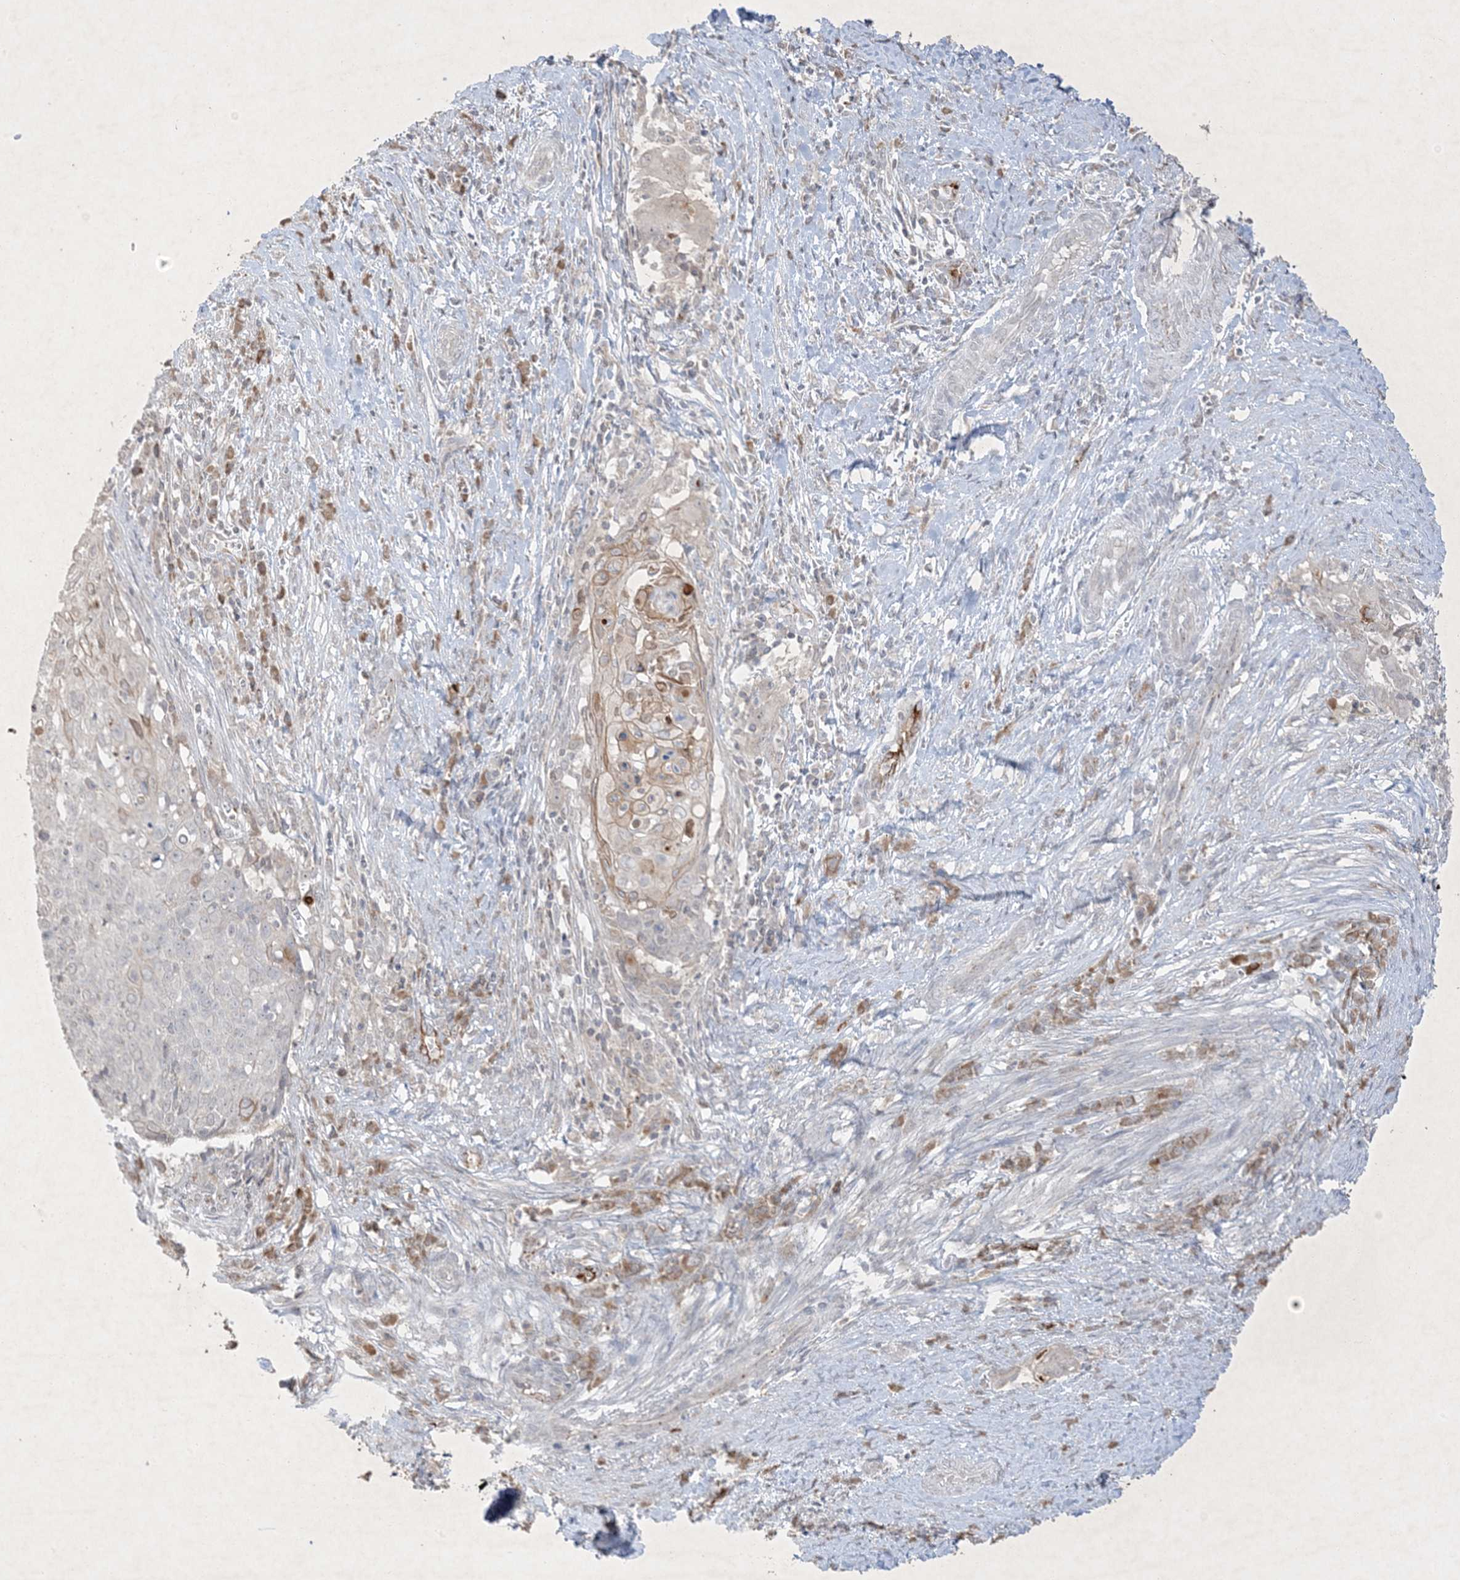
{"staining": {"intensity": "weak", "quantity": "<25%", "location": "cytoplasmic/membranous"}, "tissue": "cervical cancer", "cell_type": "Tumor cells", "image_type": "cancer", "snomed": [{"axis": "morphology", "description": "Squamous cell carcinoma, NOS"}, {"axis": "topography", "description": "Cervix"}], "caption": "Cervical squamous cell carcinoma was stained to show a protein in brown. There is no significant positivity in tumor cells.", "gene": "PRSS36", "patient": {"sex": "female", "age": 39}}